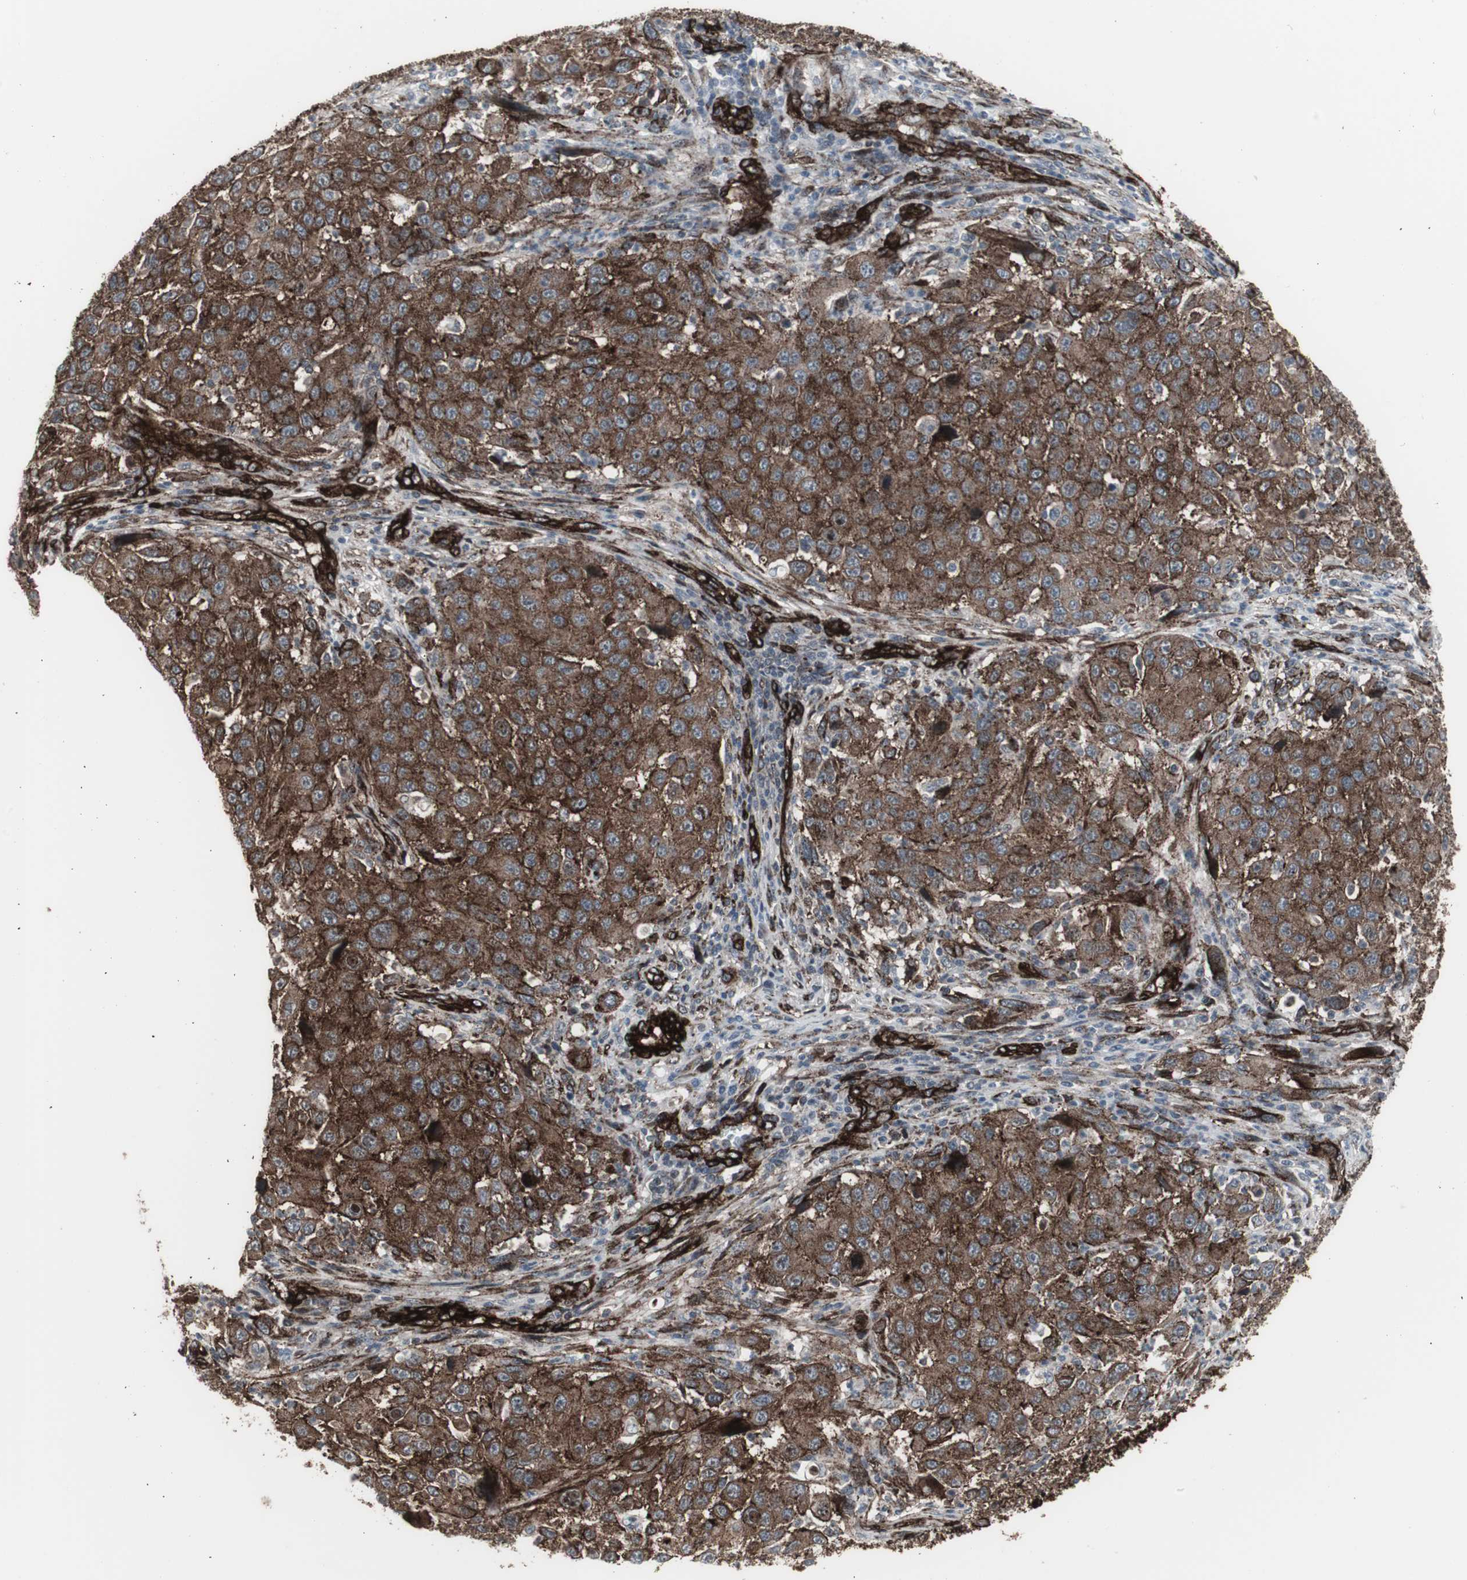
{"staining": {"intensity": "moderate", "quantity": ">75%", "location": "cytoplasmic/membranous"}, "tissue": "melanoma", "cell_type": "Tumor cells", "image_type": "cancer", "snomed": [{"axis": "morphology", "description": "Malignant melanoma, Metastatic site"}, {"axis": "topography", "description": "Lymph node"}], "caption": "Tumor cells exhibit moderate cytoplasmic/membranous positivity in approximately >75% of cells in malignant melanoma (metastatic site).", "gene": "PDGFA", "patient": {"sex": "male", "age": 61}}